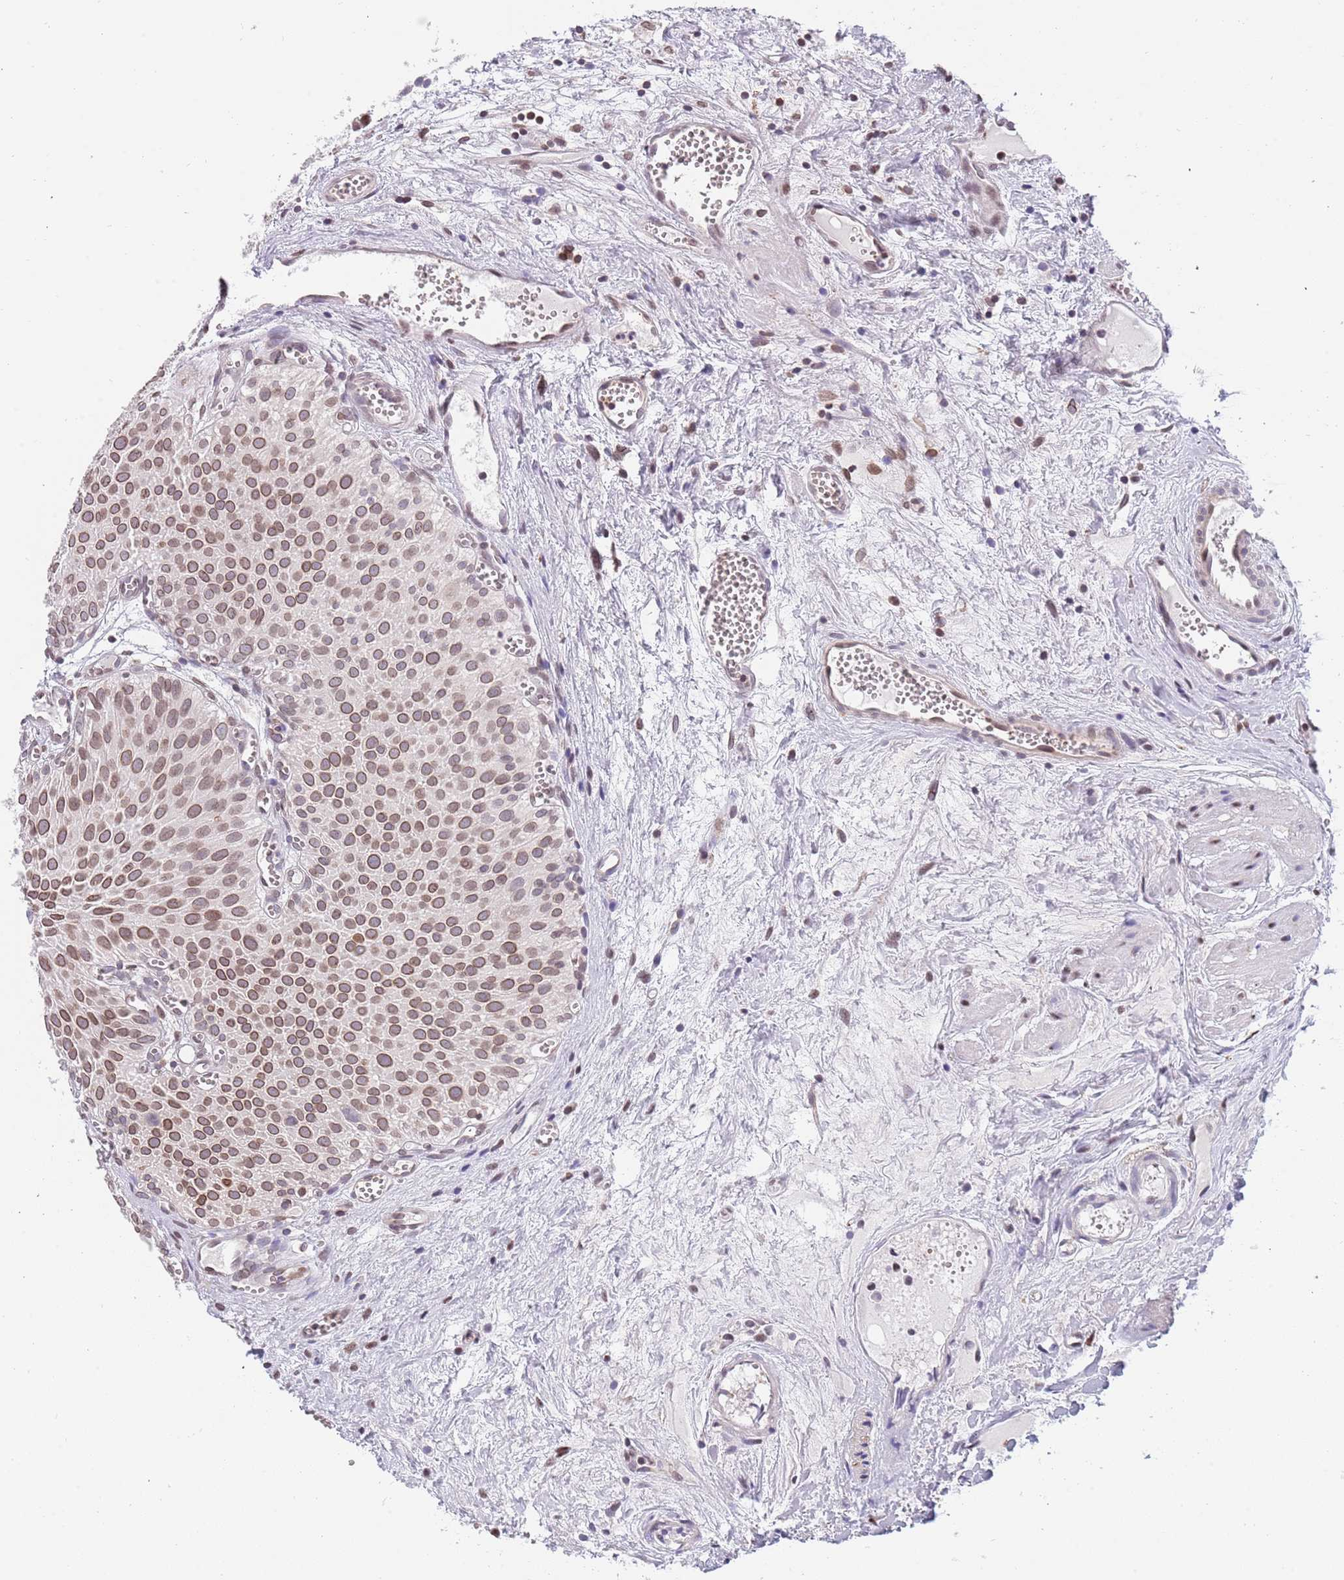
{"staining": {"intensity": "moderate", "quantity": ">75%", "location": "cytoplasmic/membranous,nuclear"}, "tissue": "urothelial cancer", "cell_type": "Tumor cells", "image_type": "cancer", "snomed": [{"axis": "morphology", "description": "Urothelial carcinoma, Low grade"}, {"axis": "topography", "description": "Urinary bladder"}], "caption": "Low-grade urothelial carcinoma stained for a protein (brown) exhibits moderate cytoplasmic/membranous and nuclear positive expression in about >75% of tumor cells.", "gene": "KLHDC2", "patient": {"sex": "male", "age": 88}}